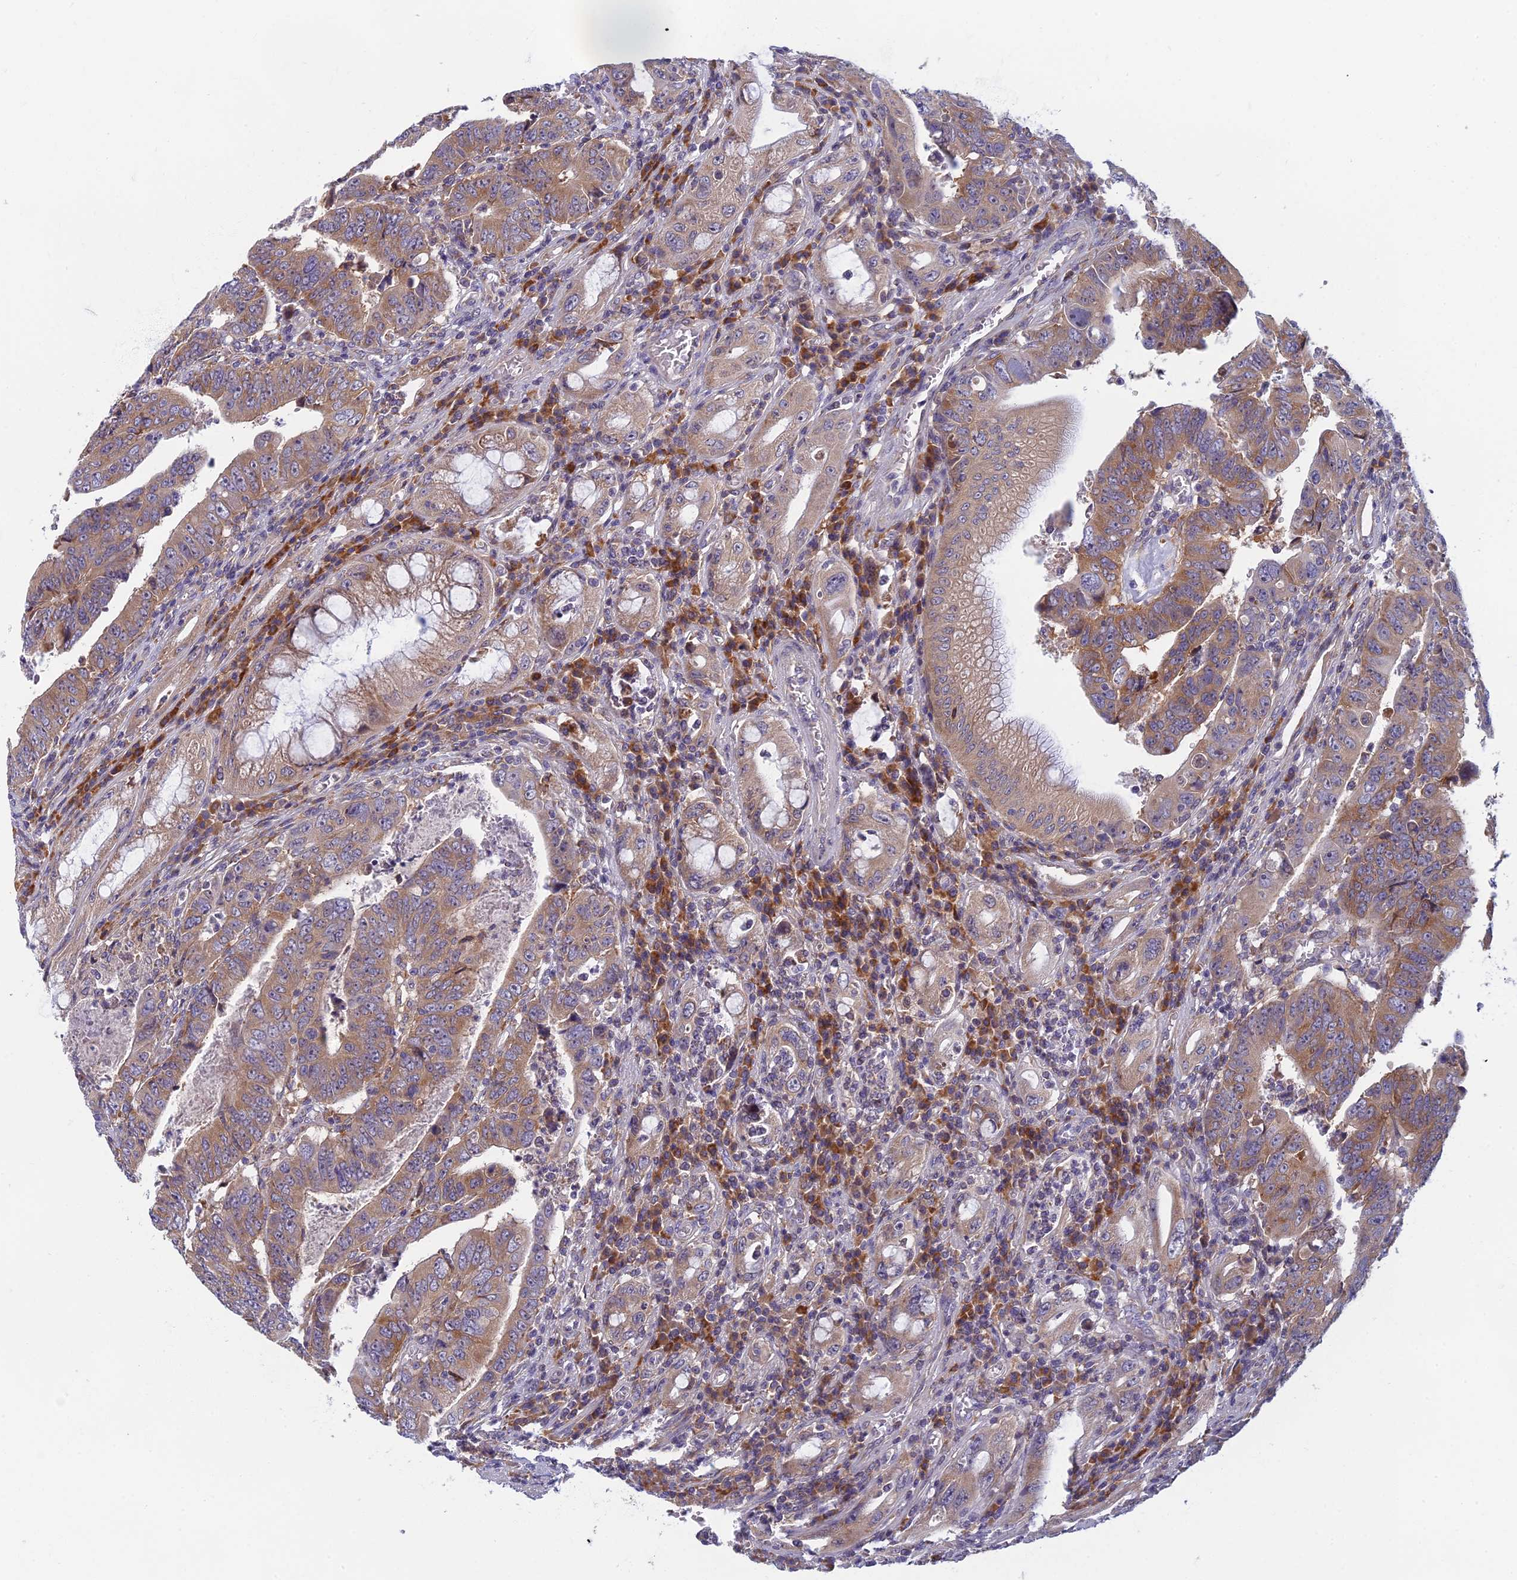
{"staining": {"intensity": "moderate", "quantity": ">75%", "location": "cytoplasmic/membranous"}, "tissue": "colorectal cancer", "cell_type": "Tumor cells", "image_type": "cancer", "snomed": [{"axis": "morphology", "description": "Normal tissue, NOS"}, {"axis": "morphology", "description": "Adenocarcinoma, NOS"}, {"axis": "topography", "description": "Rectum"}], "caption": "Colorectal adenocarcinoma stained for a protein (brown) displays moderate cytoplasmic/membranous positive staining in approximately >75% of tumor cells.", "gene": "DDX51", "patient": {"sex": "female", "age": 65}}